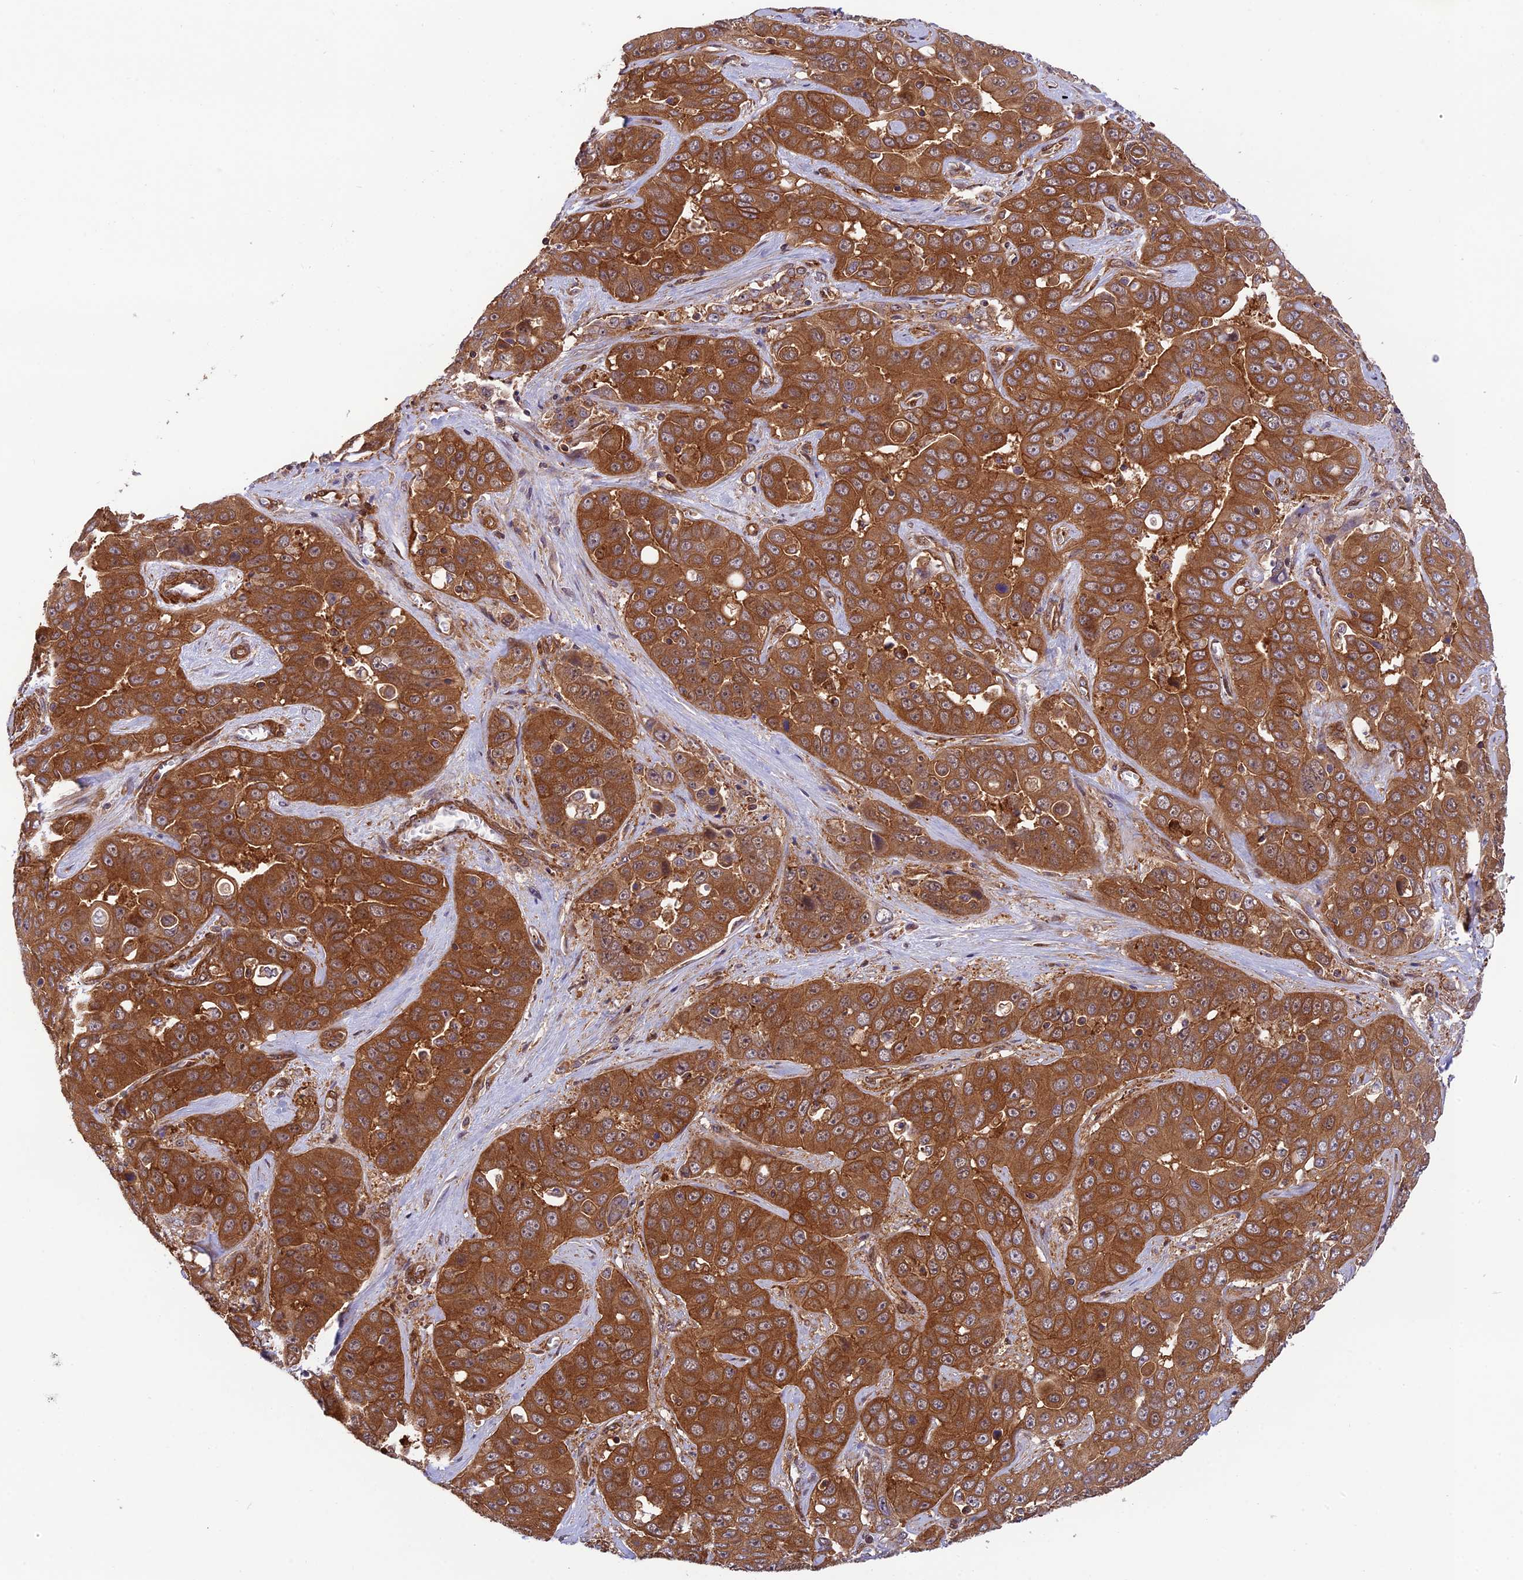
{"staining": {"intensity": "strong", "quantity": ">75%", "location": "cytoplasmic/membranous"}, "tissue": "liver cancer", "cell_type": "Tumor cells", "image_type": "cancer", "snomed": [{"axis": "morphology", "description": "Cholangiocarcinoma"}, {"axis": "topography", "description": "Liver"}], "caption": "Liver cancer (cholangiocarcinoma) was stained to show a protein in brown. There is high levels of strong cytoplasmic/membranous positivity in about >75% of tumor cells.", "gene": "EVI5L", "patient": {"sex": "female", "age": 52}}